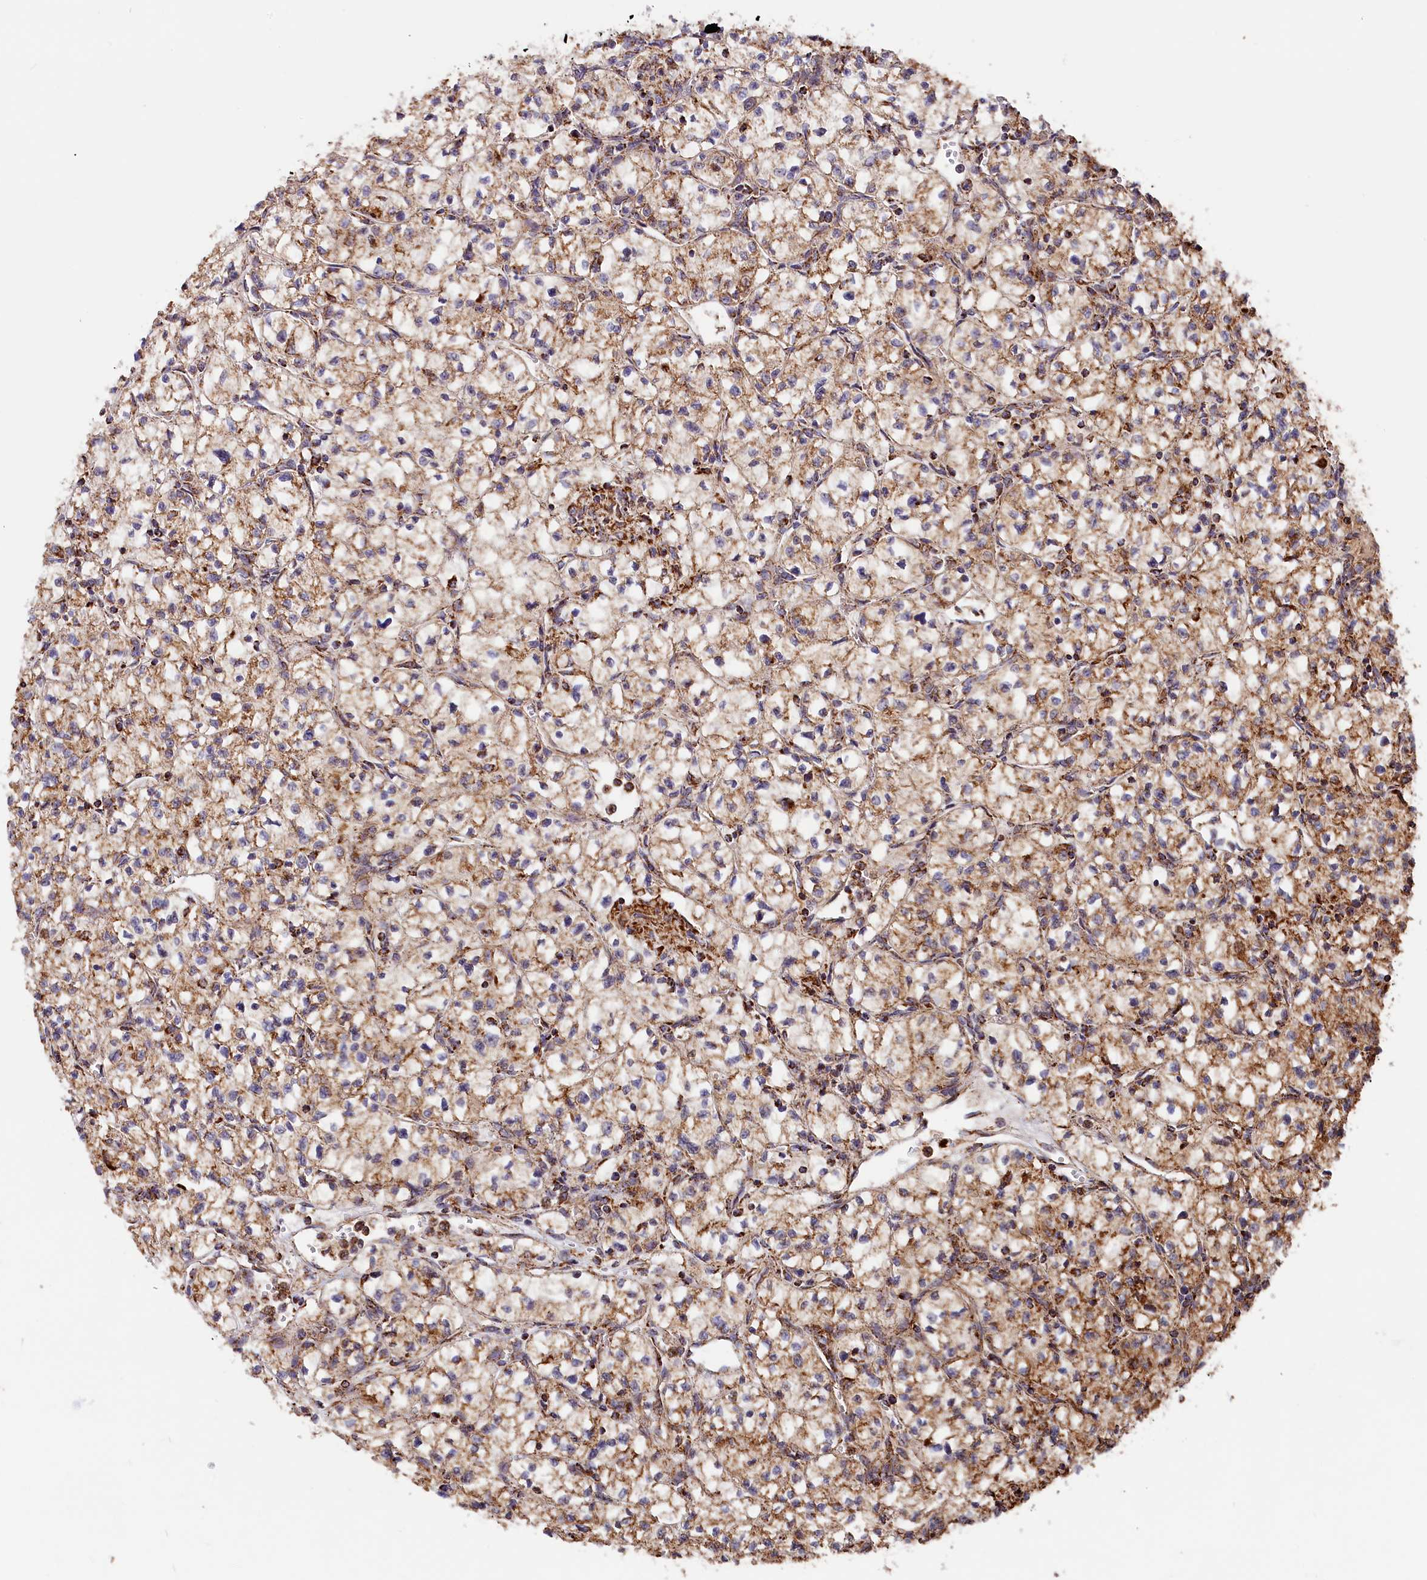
{"staining": {"intensity": "moderate", "quantity": ">75%", "location": "cytoplasmic/membranous"}, "tissue": "renal cancer", "cell_type": "Tumor cells", "image_type": "cancer", "snomed": [{"axis": "morphology", "description": "Adenocarcinoma, NOS"}, {"axis": "topography", "description": "Kidney"}], "caption": "This micrograph shows immunohistochemistry staining of renal cancer, with medium moderate cytoplasmic/membranous positivity in about >75% of tumor cells.", "gene": "MACROD1", "patient": {"sex": "female", "age": 64}}